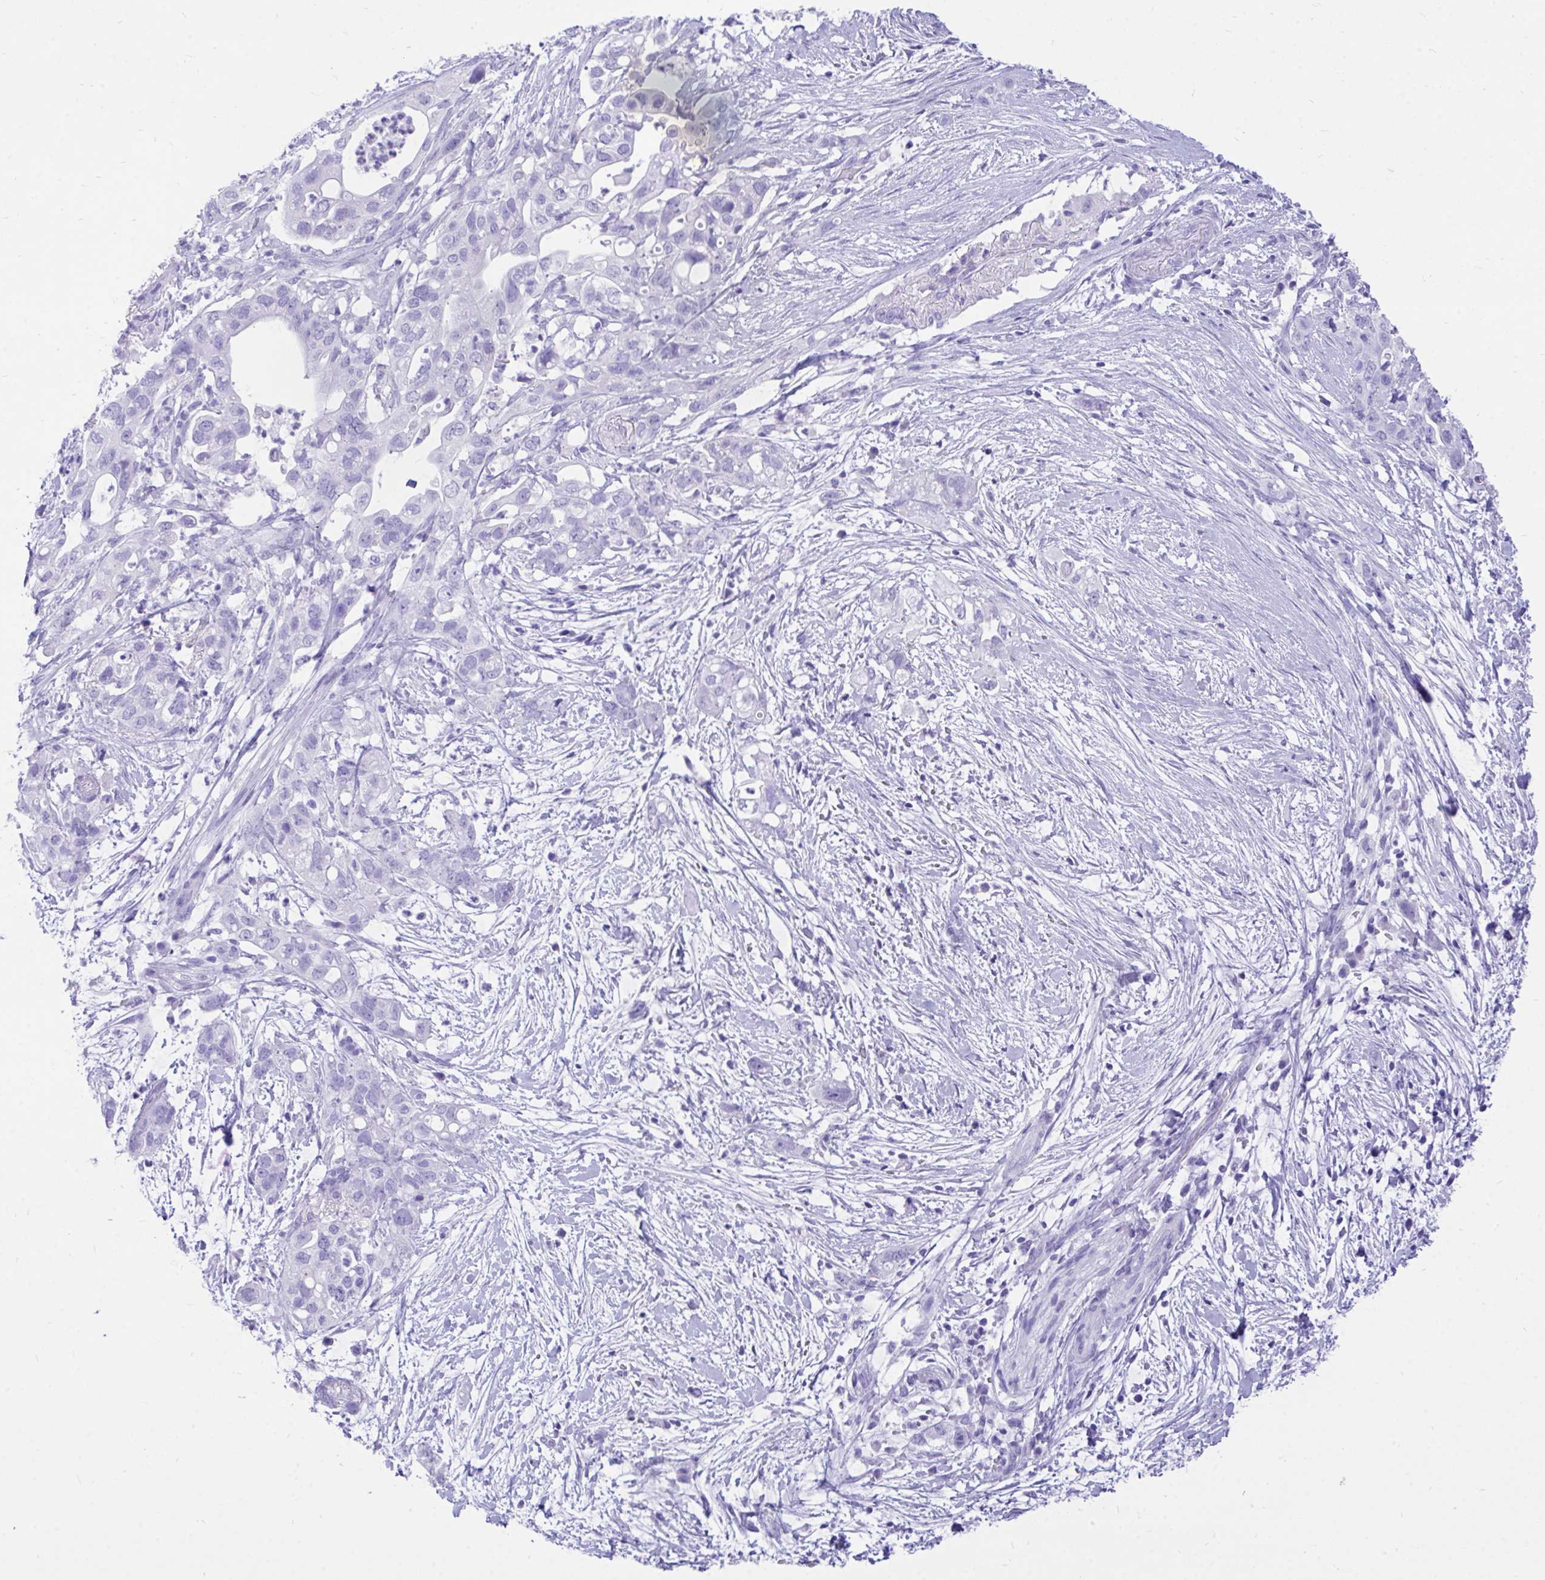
{"staining": {"intensity": "negative", "quantity": "none", "location": "none"}, "tissue": "pancreatic cancer", "cell_type": "Tumor cells", "image_type": "cancer", "snomed": [{"axis": "morphology", "description": "Adenocarcinoma, NOS"}, {"axis": "topography", "description": "Pancreas"}], "caption": "The immunohistochemistry (IHC) micrograph has no significant expression in tumor cells of adenocarcinoma (pancreatic) tissue. (Stains: DAB (3,3'-diaminobenzidine) IHC with hematoxylin counter stain, Microscopy: brightfield microscopy at high magnification).", "gene": "MON1A", "patient": {"sex": "female", "age": 72}}